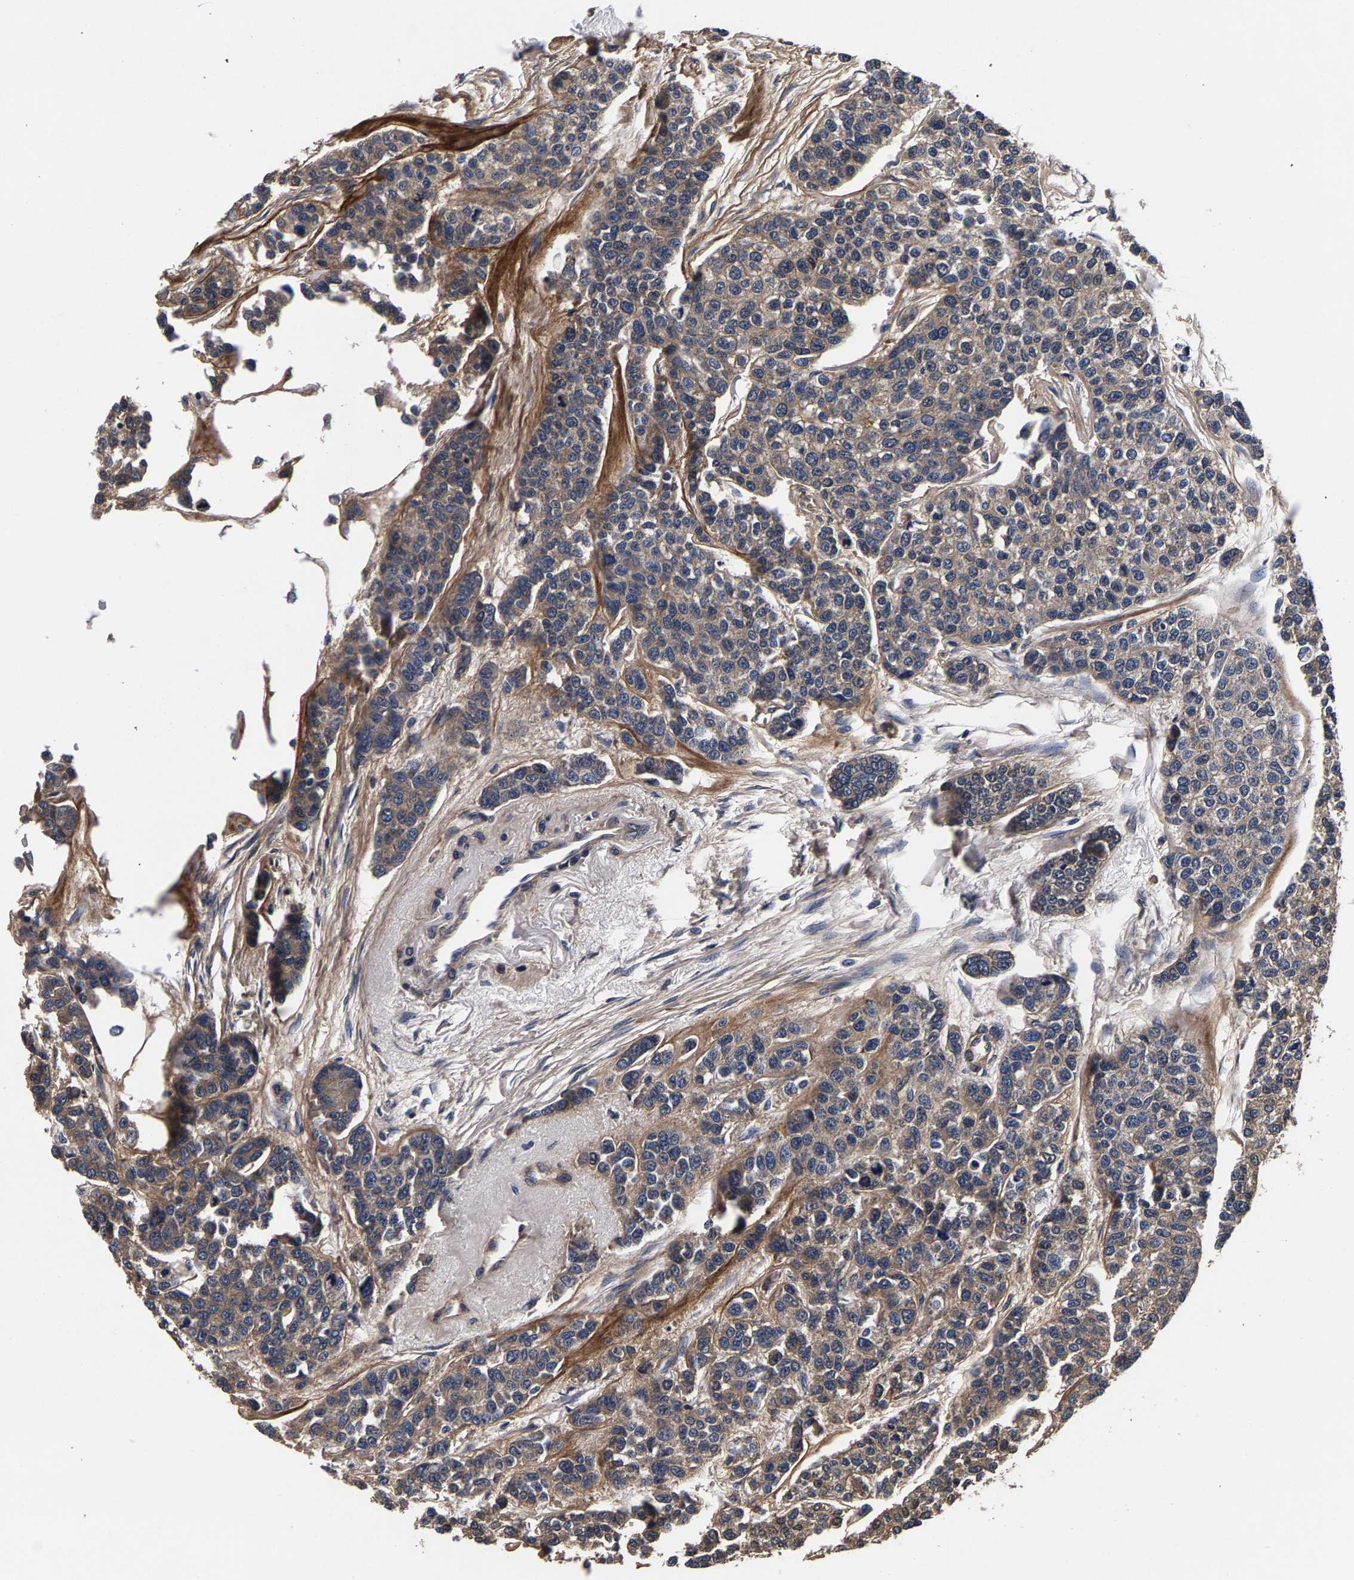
{"staining": {"intensity": "weak", "quantity": ">75%", "location": "cytoplasmic/membranous"}, "tissue": "breast cancer", "cell_type": "Tumor cells", "image_type": "cancer", "snomed": [{"axis": "morphology", "description": "Duct carcinoma"}, {"axis": "topography", "description": "Breast"}], "caption": "IHC photomicrograph of neoplastic tissue: infiltrating ductal carcinoma (breast) stained using IHC shows low levels of weak protein expression localized specifically in the cytoplasmic/membranous of tumor cells, appearing as a cytoplasmic/membranous brown color.", "gene": "MARCHF7", "patient": {"sex": "female", "age": 51}}